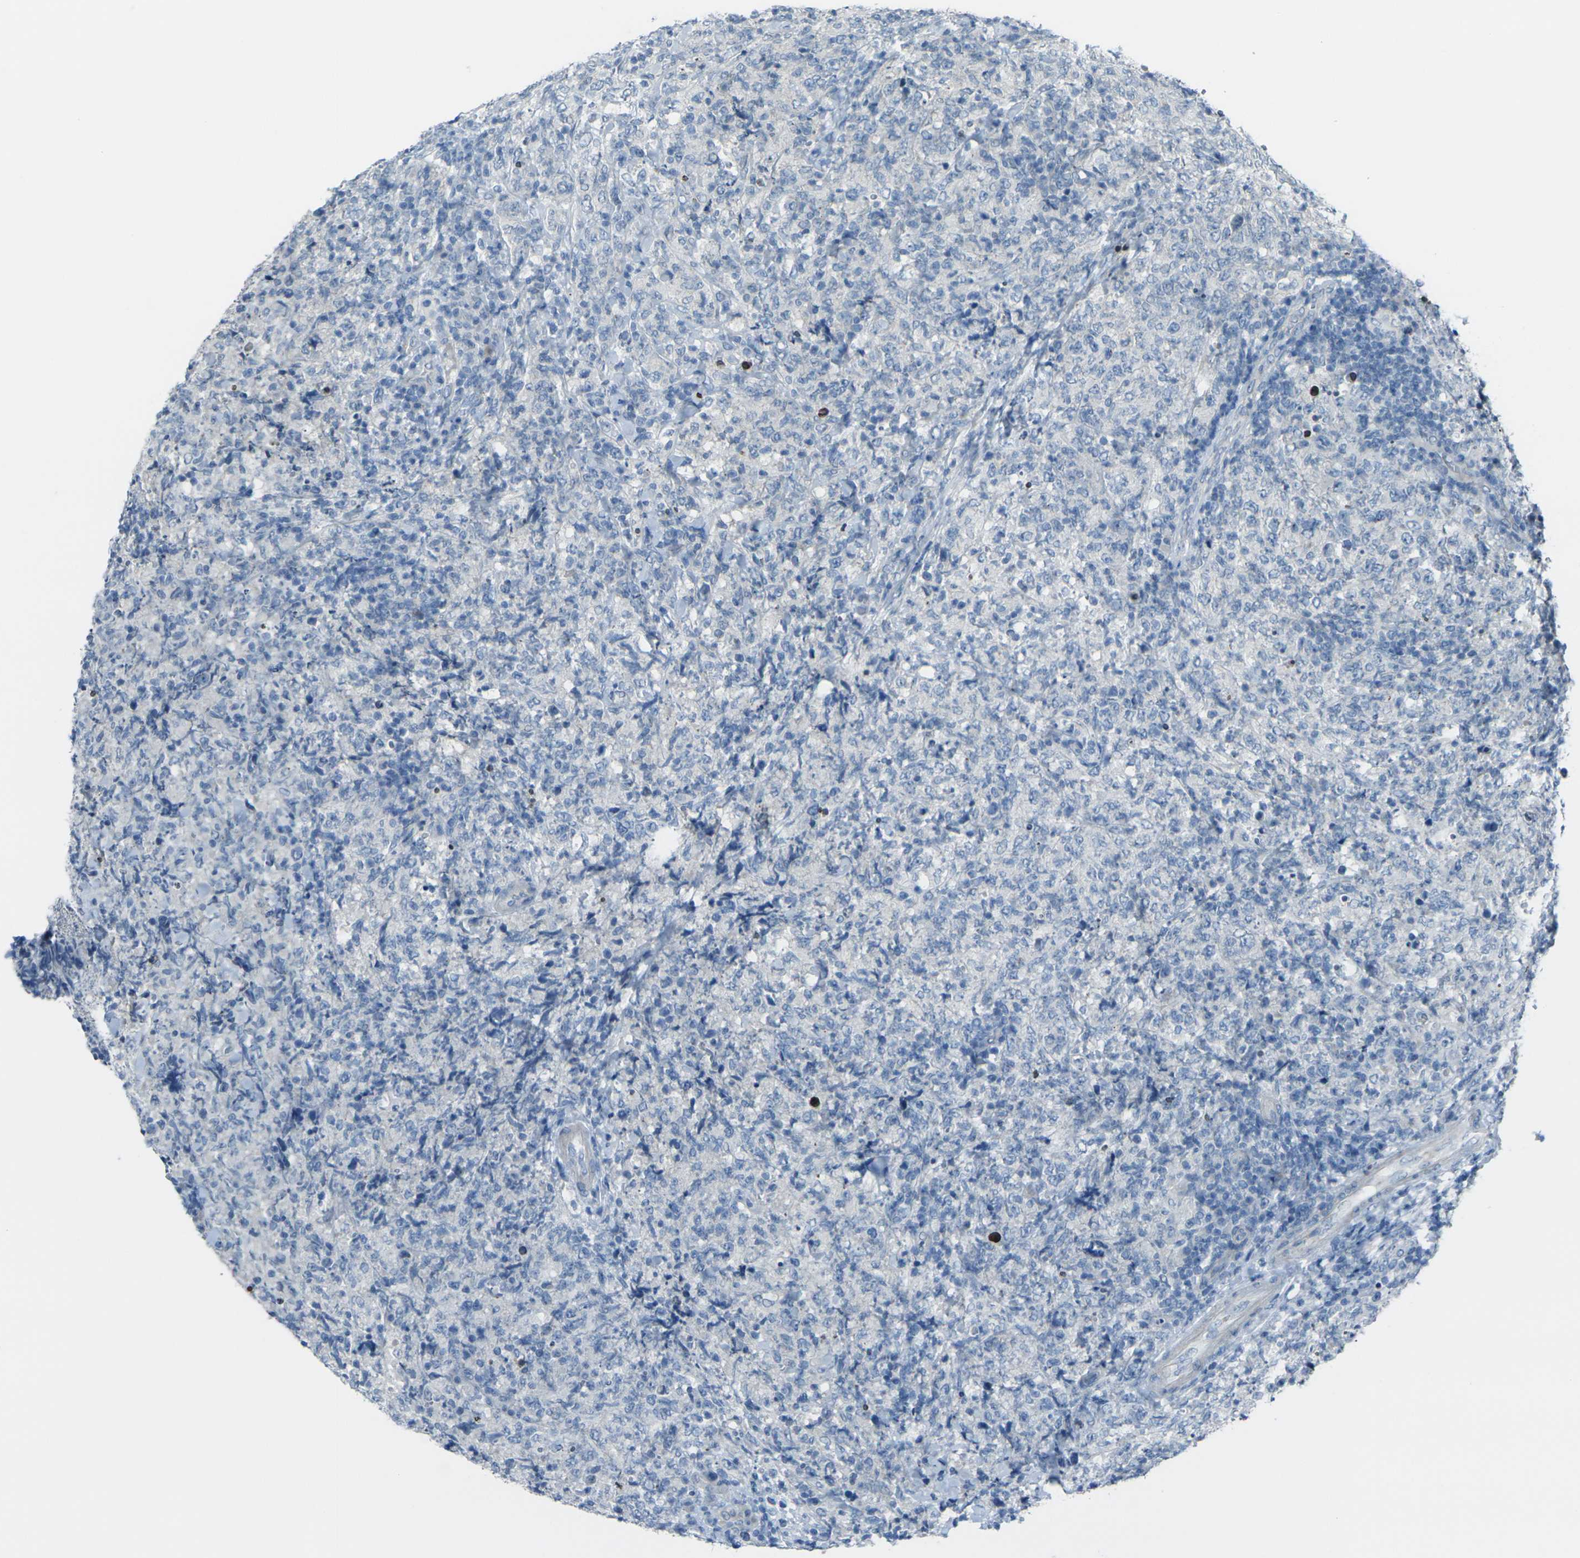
{"staining": {"intensity": "negative", "quantity": "none", "location": "none"}, "tissue": "lymphoma", "cell_type": "Tumor cells", "image_type": "cancer", "snomed": [{"axis": "morphology", "description": "Malignant lymphoma, non-Hodgkin's type, High grade"}, {"axis": "topography", "description": "Tonsil"}], "caption": "The immunohistochemistry (IHC) image has no significant staining in tumor cells of malignant lymphoma, non-Hodgkin's type (high-grade) tissue.", "gene": "ANKRD46", "patient": {"sex": "female", "age": 36}}